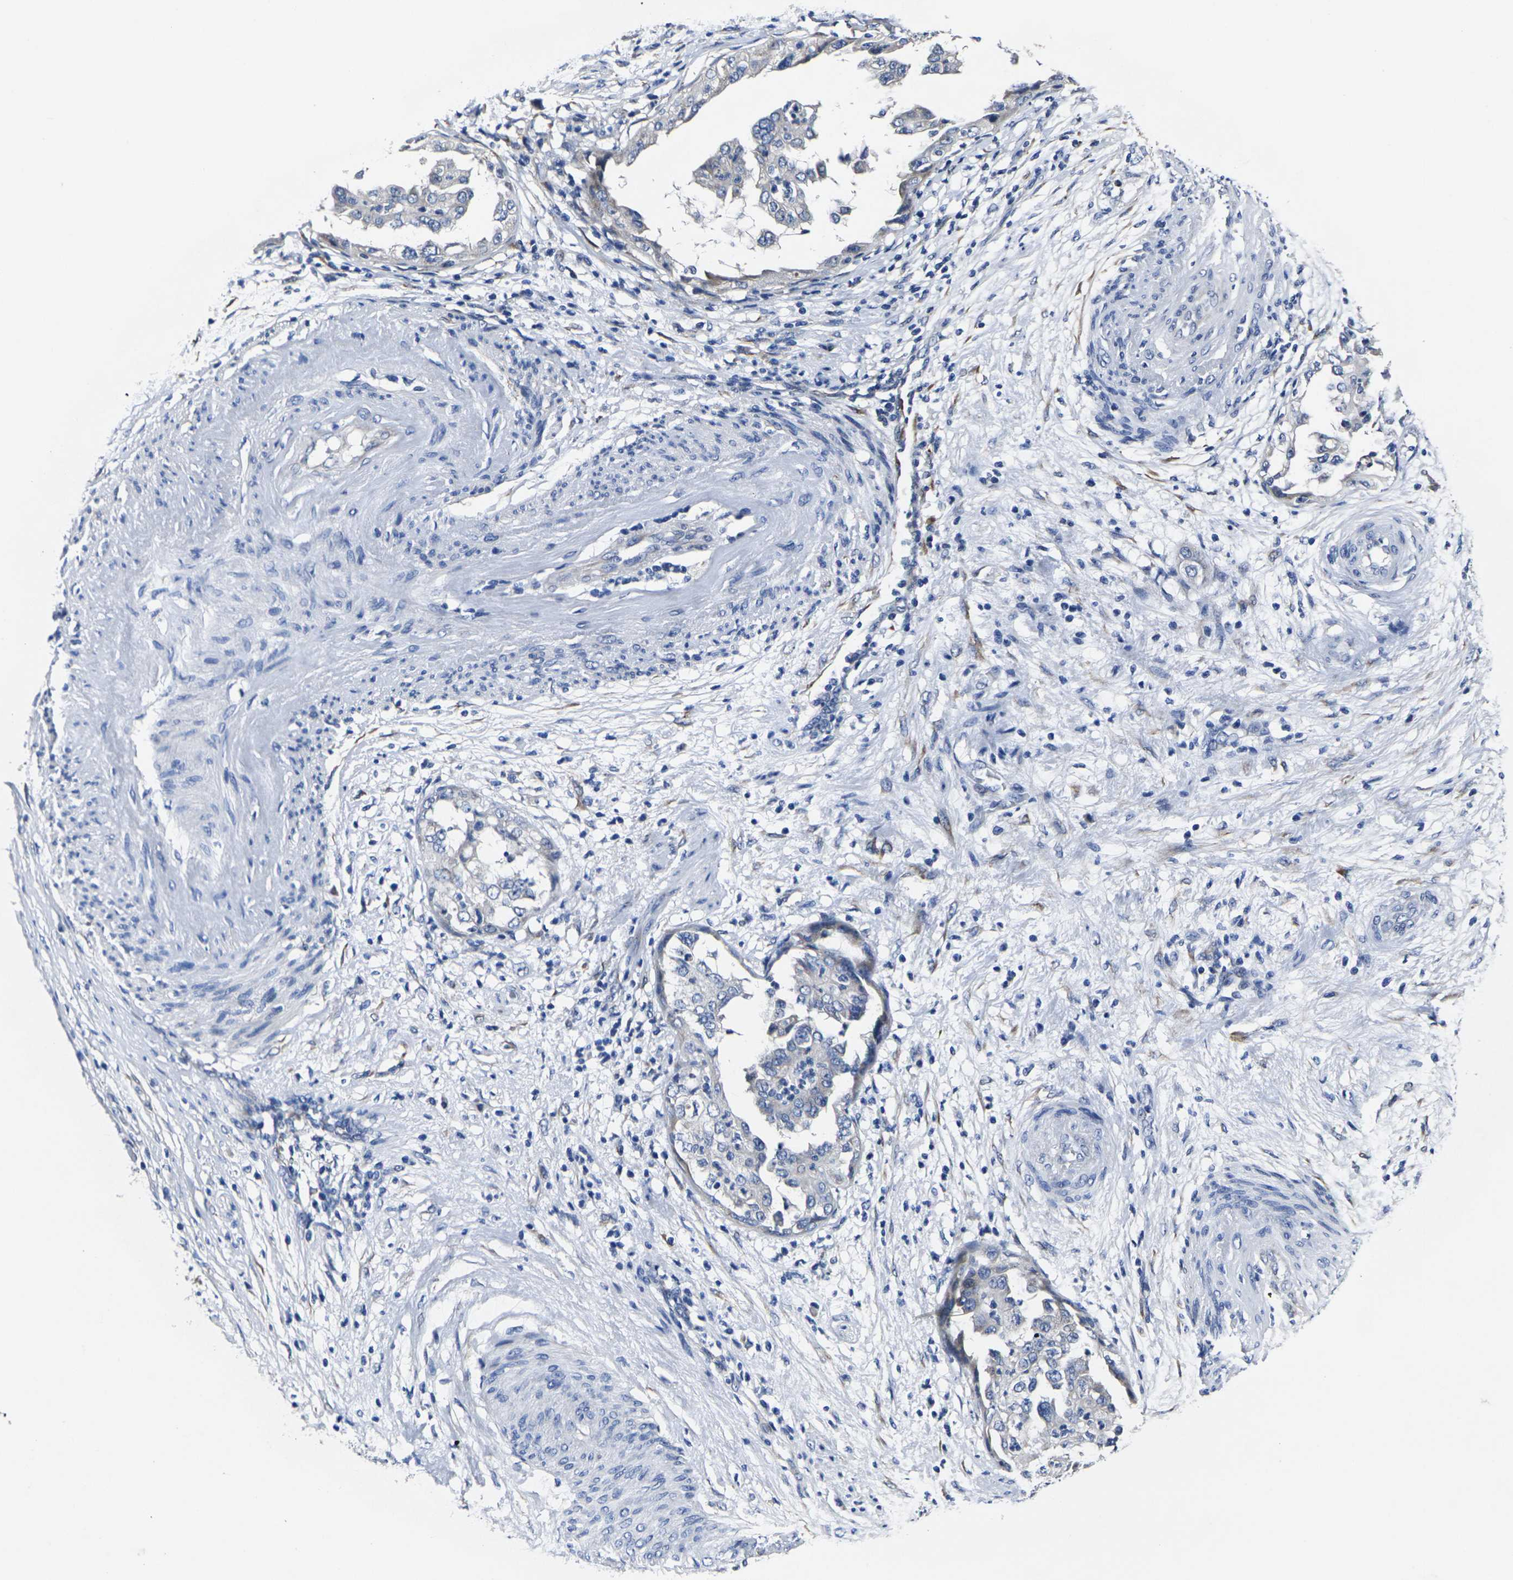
{"staining": {"intensity": "negative", "quantity": "none", "location": "none"}, "tissue": "endometrial cancer", "cell_type": "Tumor cells", "image_type": "cancer", "snomed": [{"axis": "morphology", "description": "Adenocarcinoma, NOS"}, {"axis": "topography", "description": "Endometrium"}], "caption": "Immunohistochemistry of human endometrial cancer (adenocarcinoma) shows no expression in tumor cells.", "gene": "CYP2C8", "patient": {"sex": "female", "age": 85}}